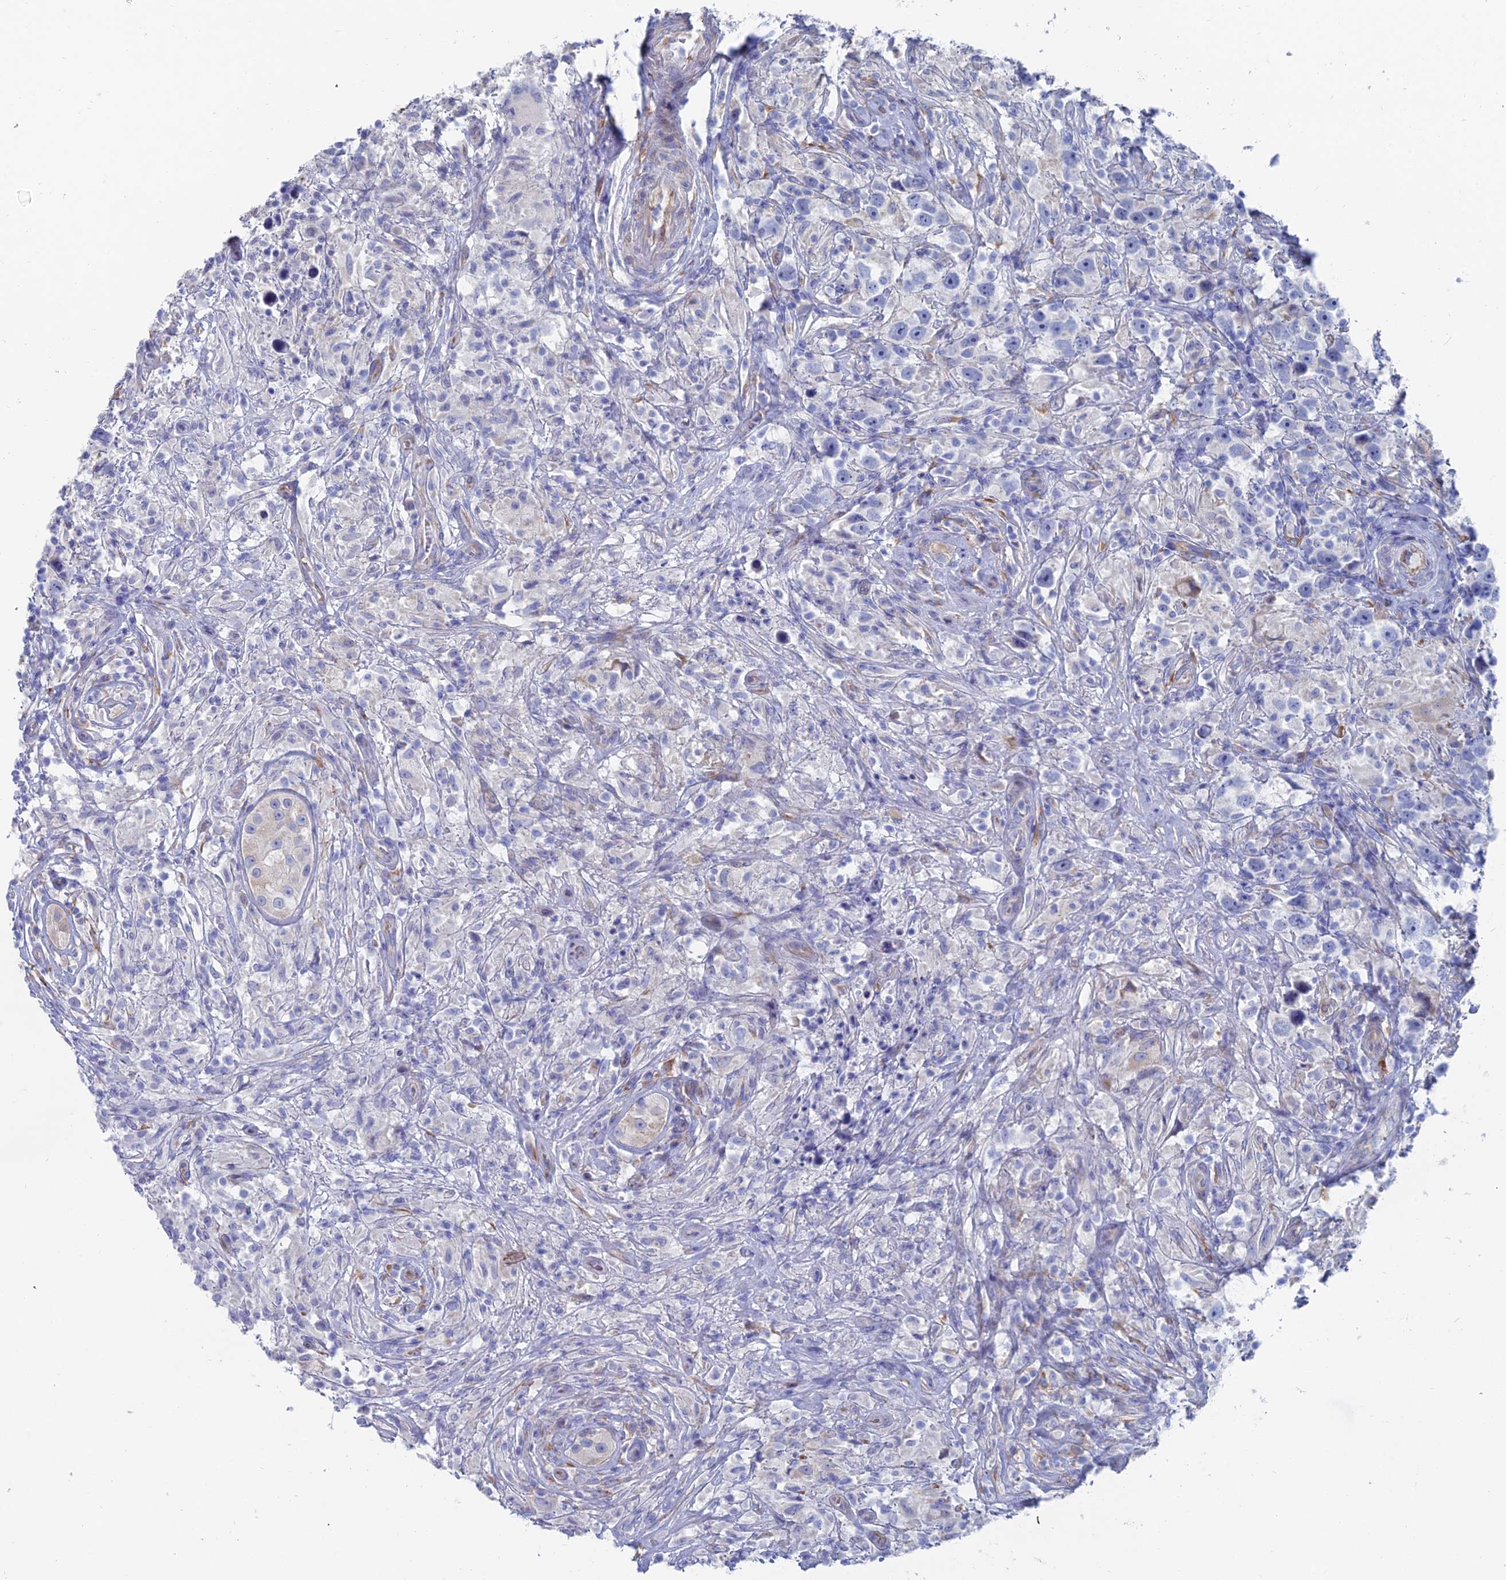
{"staining": {"intensity": "negative", "quantity": "none", "location": "none"}, "tissue": "testis cancer", "cell_type": "Tumor cells", "image_type": "cancer", "snomed": [{"axis": "morphology", "description": "Seminoma, NOS"}, {"axis": "topography", "description": "Testis"}], "caption": "This is a micrograph of immunohistochemistry (IHC) staining of testis seminoma, which shows no staining in tumor cells. (DAB immunohistochemistry visualized using brightfield microscopy, high magnification).", "gene": "TNNT3", "patient": {"sex": "male", "age": 49}}